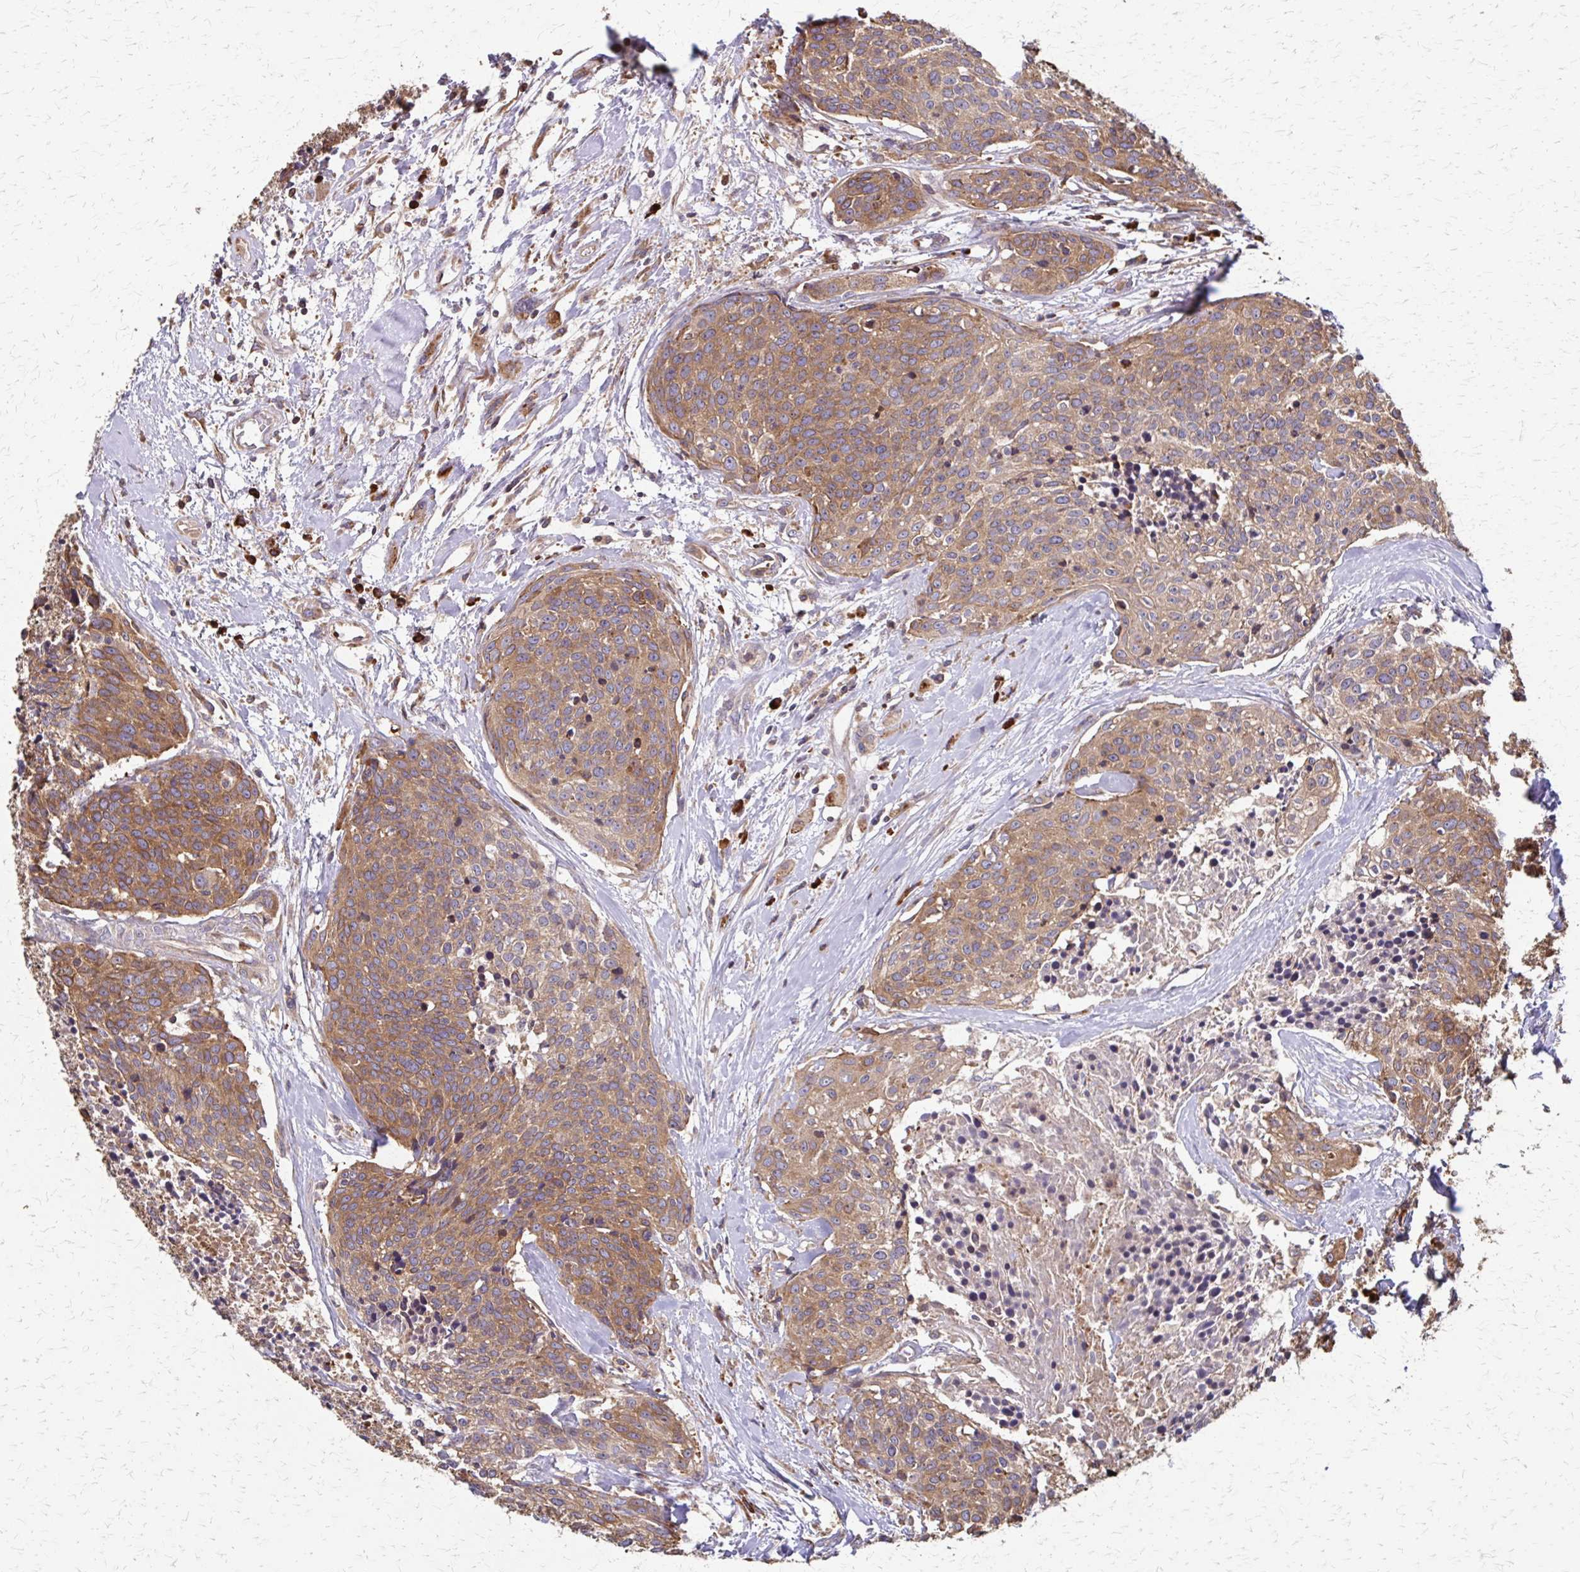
{"staining": {"intensity": "moderate", "quantity": ">75%", "location": "cytoplasmic/membranous"}, "tissue": "head and neck cancer", "cell_type": "Tumor cells", "image_type": "cancer", "snomed": [{"axis": "morphology", "description": "Squamous cell carcinoma, NOS"}, {"axis": "topography", "description": "Oral tissue"}, {"axis": "topography", "description": "Head-Neck"}], "caption": "Head and neck squamous cell carcinoma stained with DAB (3,3'-diaminobenzidine) immunohistochemistry (IHC) displays medium levels of moderate cytoplasmic/membranous expression in about >75% of tumor cells.", "gene": "EEF2", "patient": {"sex": "male", "age": 64}}